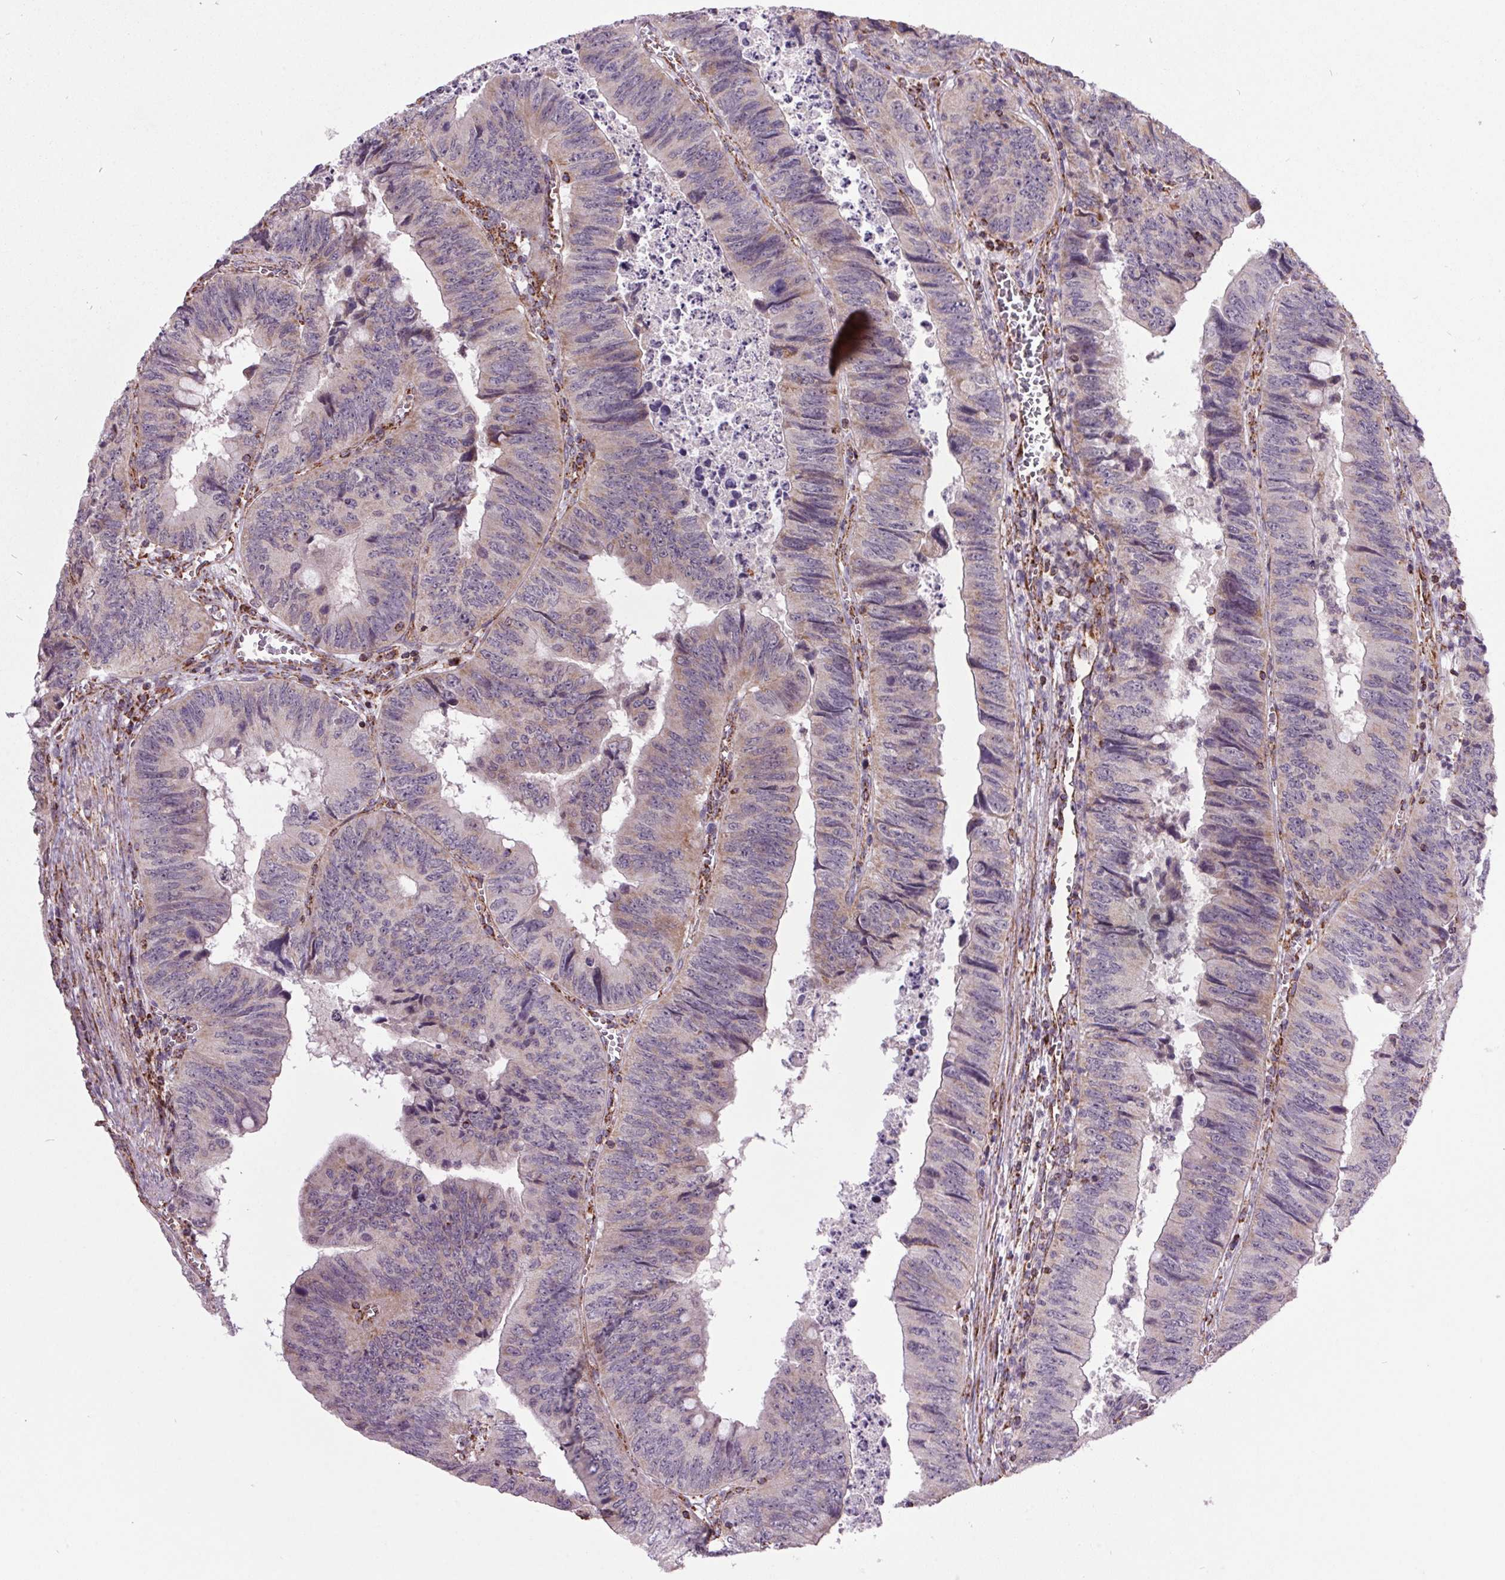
{"staining": {"intensity": "weak", "quantity": "<25%", "location": "cytoplasmic/membranous"}, "tissue": "colorectal cancer", "cell_type": "Tumor cells", "image_type": "cancer", "snomed": [{"axis": "morphology", "description": "Adenocarcinoma, NOS"}, {"axis": "topography", "description": "Colon"}], "caption": "Immunohistochemistry photomicrograph of neoplastic tissue: human colorectal cancer stained with DAB shows no significant protein staining in tumor cells. (DAB immunohistochemistry with hematoxylin counter stain).", "gene": "NDUFS6", "patient": {"sex": "female", "age": 84}}